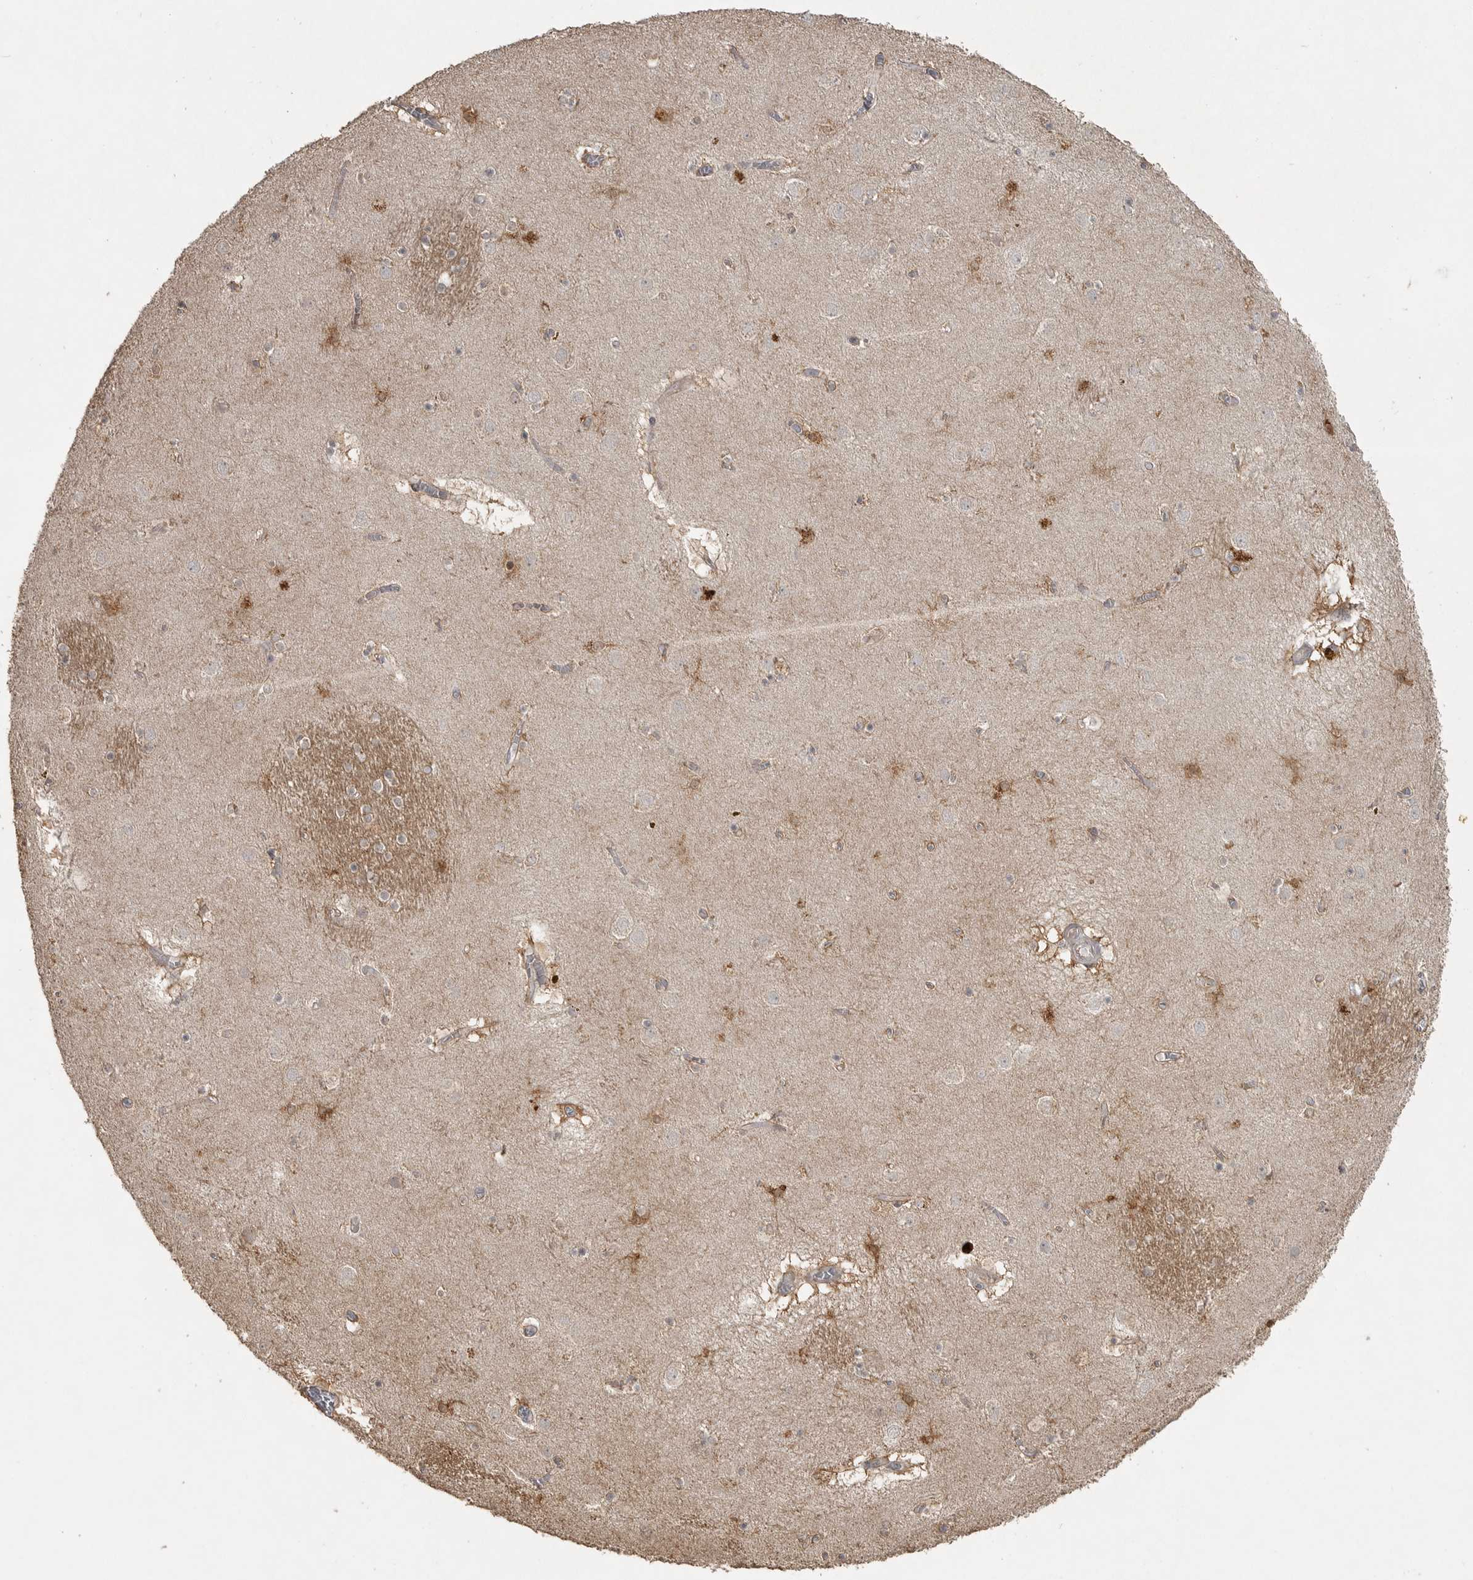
{"staining": {"intensity": "moderate", "quantity": "<25%", "location": "cytoplasmic/membranous"}, "tissue": "caudate", "cell_type": "Glial cells", "image_type": "normal", "snomed": [{"axis": "morphology", "description": "Normal tissue, NOS"}, {"axis": "topography", "description": "Lateral ventricle wall"}], "caption": "Moderate cytoplasmic/membranous positivity is seen in about <25% of glial cells in normal caudate. Using DAB (brown) and hematoxylin (blue) stains, captured at high magnification using brightfield microscopy.", "gene": "LLGL1", "patient": {"sex": "male", "age": 70}}